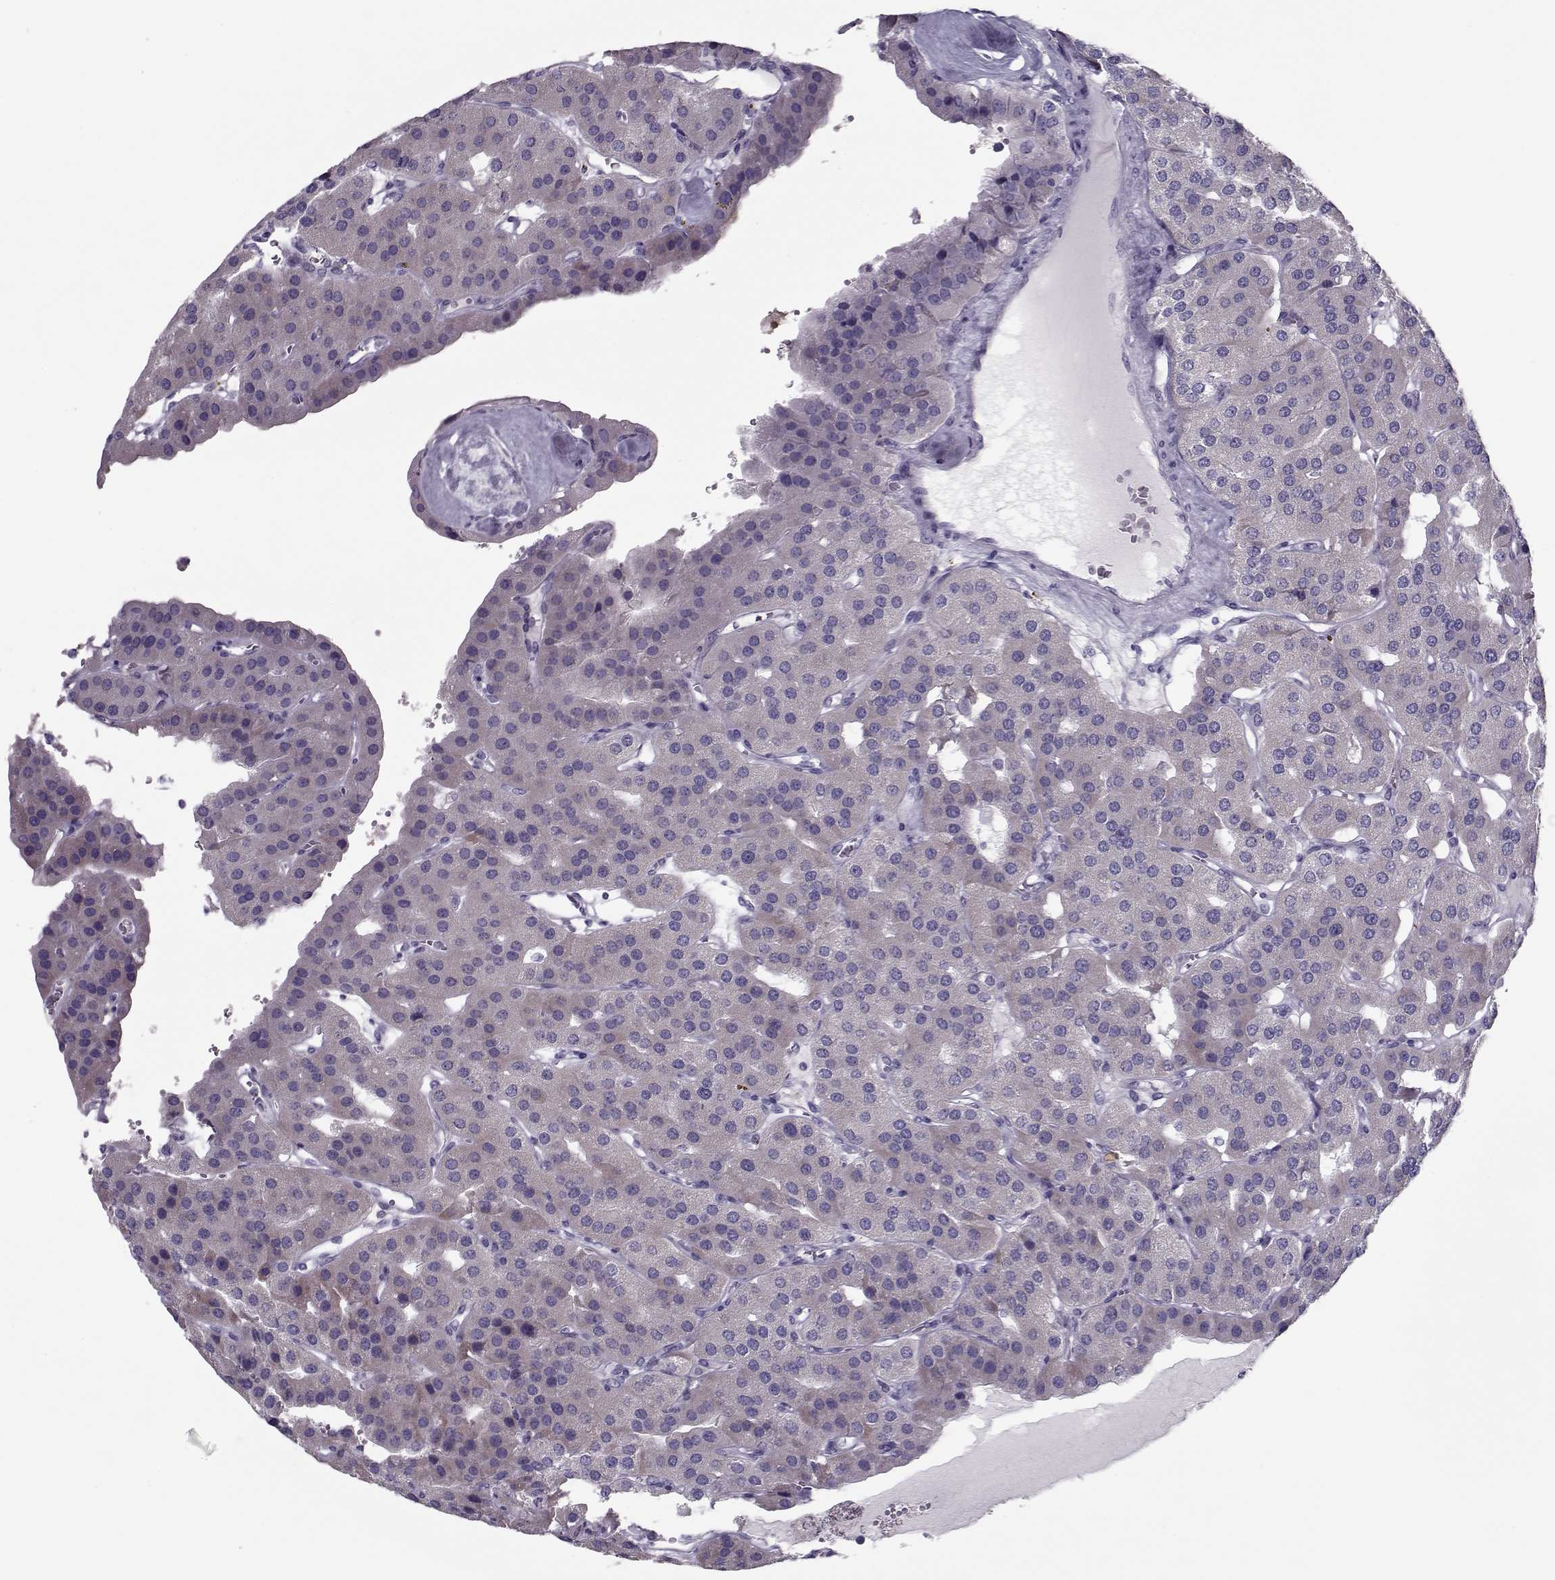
{"staining": {"intensity": "weak", "quantity": "<25%", "location": "cytoplasmic/membranous"}, "tissue": "parathyroid gland", "cell_type": "Glandular cells", "image_type": "normal", "snomed": [{"axis": "morphology", "description": "Normal tissue, NOS"}, {"axis": "morphology", "description": "Adenoma, NOS"}, {"axis": "topography", "description": "Parathyroid gland"}], "caption": "IHC histopathology image of normal parathyroid gland stained for a protein (brown), which displays no positivity in glandular cells.", "gene": "PP2D1", "patient": {"sex": "female", "age": 86}}